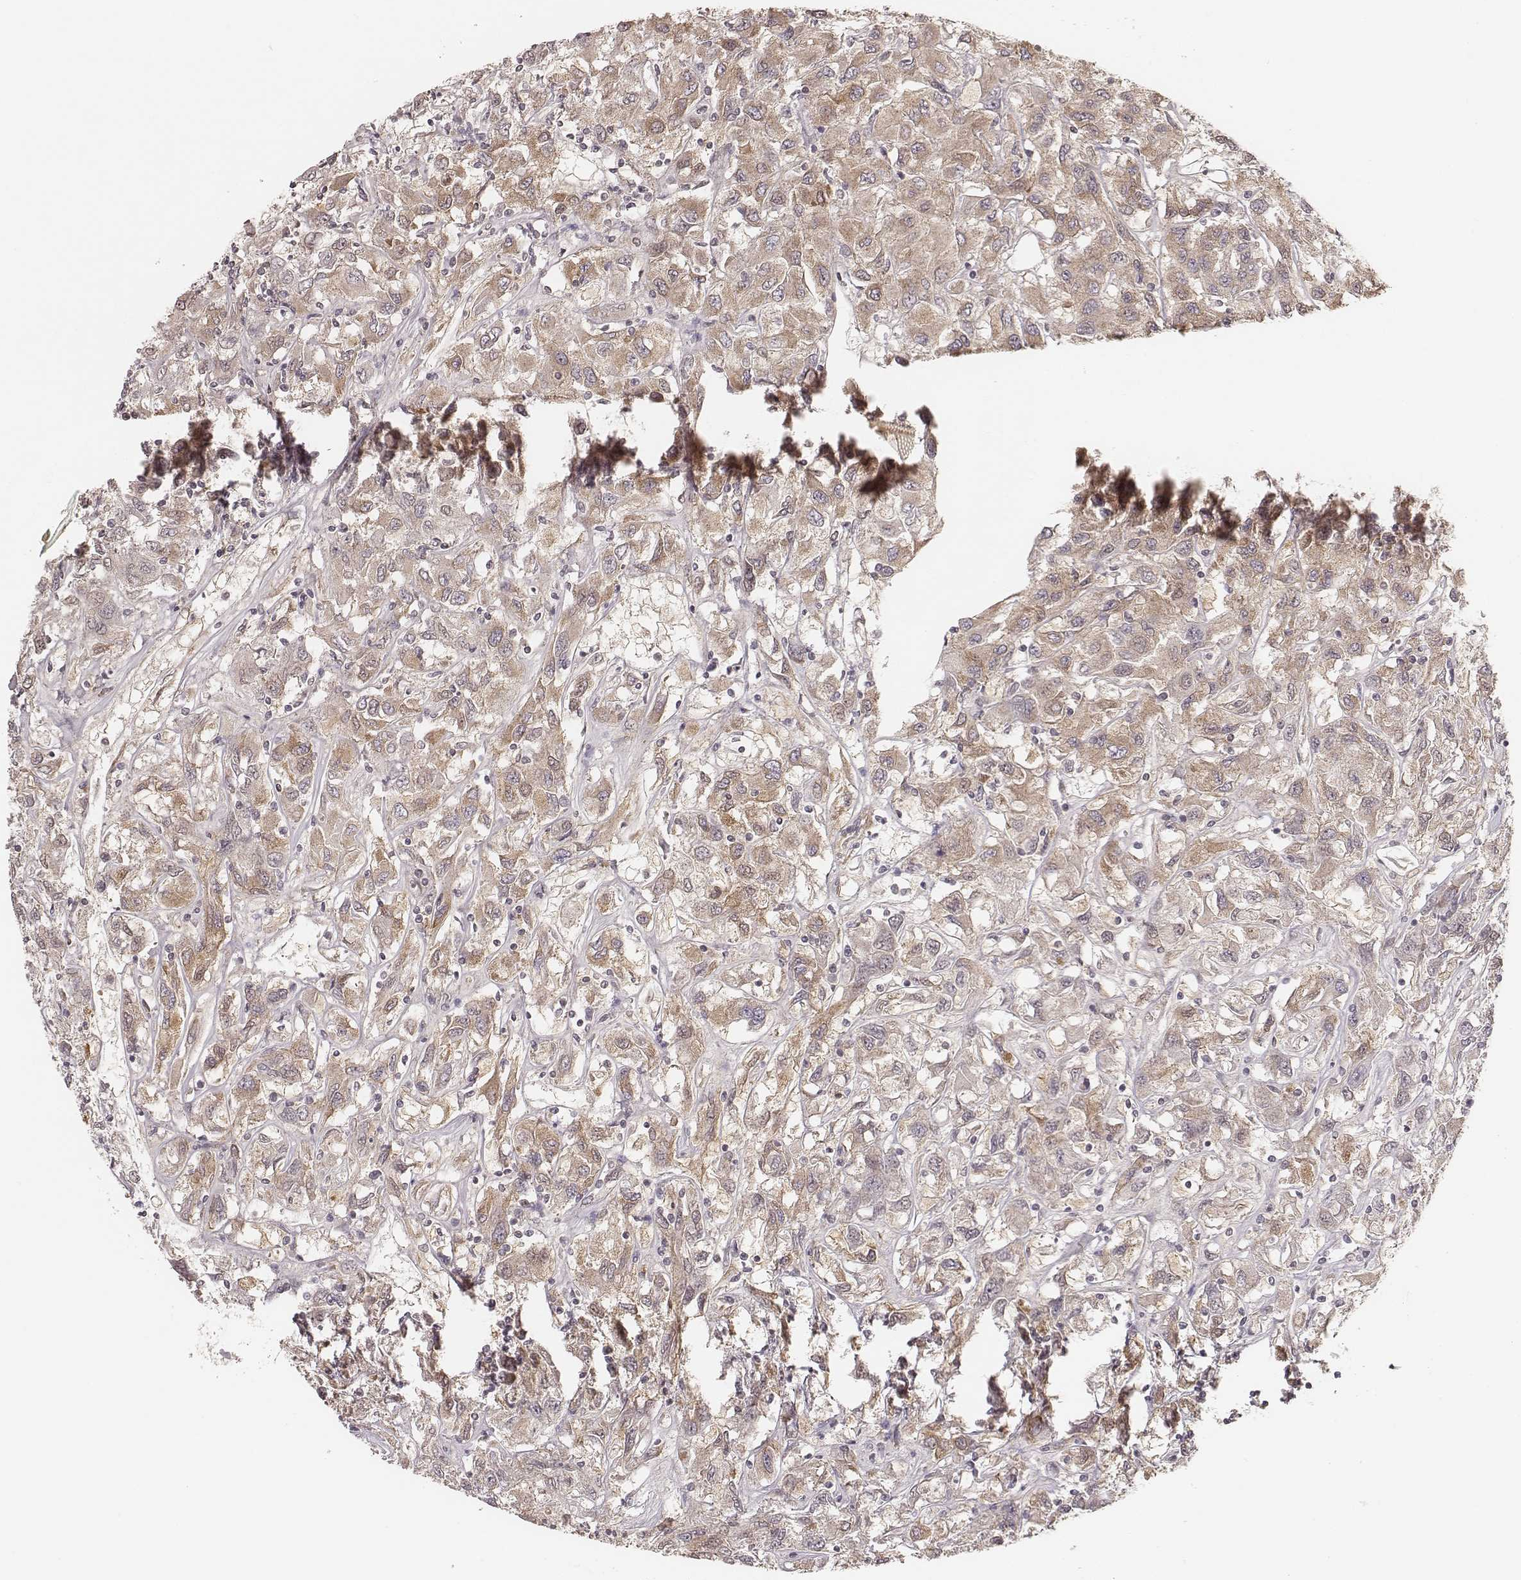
{"staining": {"intensity": "weak", "quantity": ">75%", "location": "cytoplasmic/membranous"}, "tissue": "renal cancer", "cell_type": "Tumor cells", "image_type": "cancer", "snomed": [{"axis": "morphology", "description": "Adenocarcinoma, NOS"}, {"axis": "topography", "description": "Kidney"}], "caption": "Immunohistochemical staining of renal cancer shows low levels of weak cytoplasmic/membranous protein expression in about >75% of tumor cells. Immunohistochemistry stains the protein of interest in brown and the nuclei are stained blue.", "gene": "CARS1", "patient": {"sex": "female", "age": 76}}